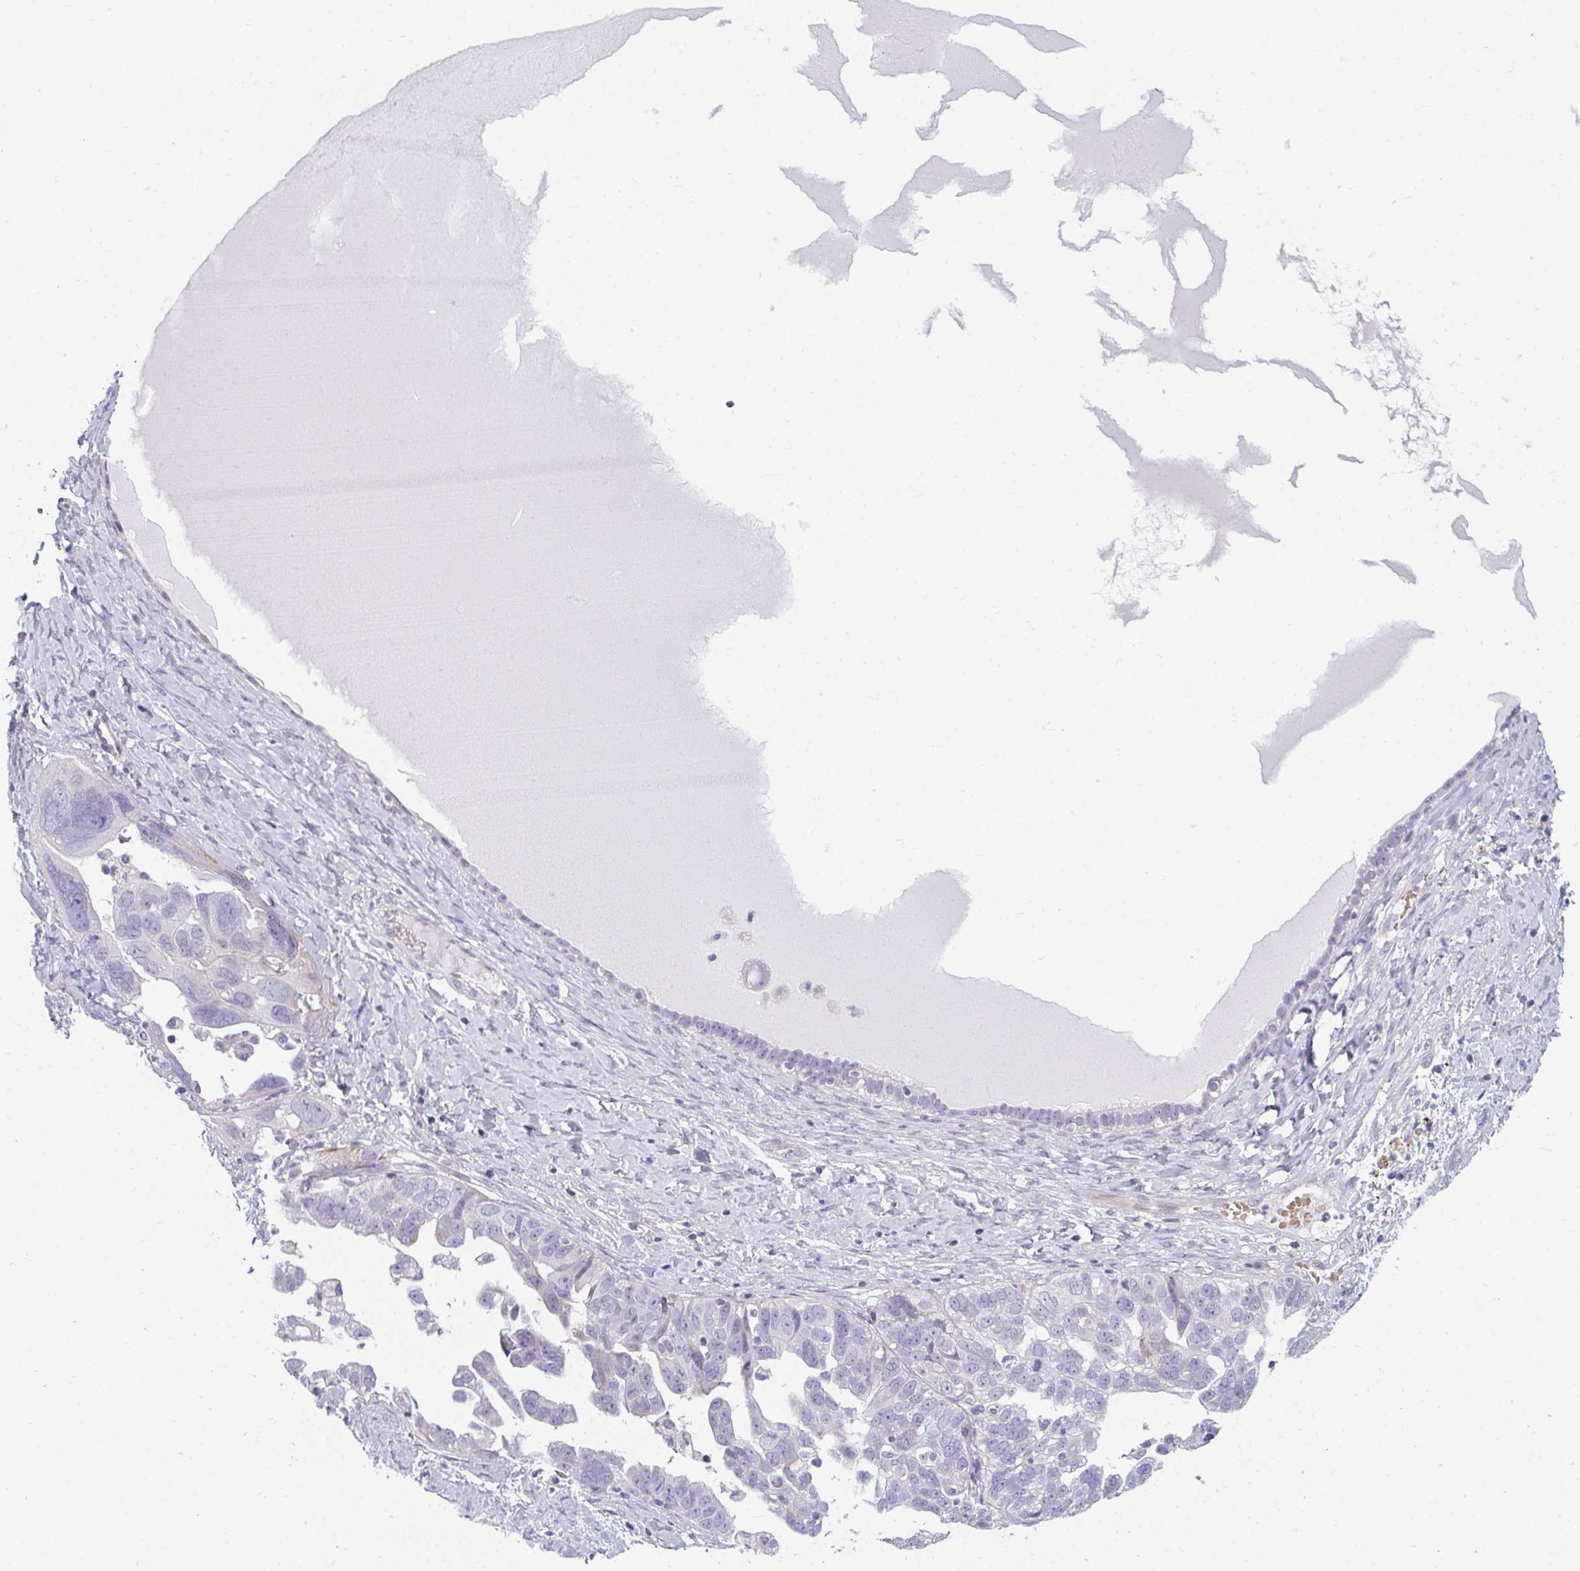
{"staining": {"intensity": "negative", "quantity": "none", "location": "none"}, "tissue": "ovarian cancer", "cell_type": "Tumor cells", "image_type": "cancer", "snomed": [{"axis": "morphology", "description": "Cystadenocarcinoma, serous, NOS"}, {"axis": "topography", "description": "Ovary"}], "caption": "A high-resolution image shows IHC staining of serous cystadenocarcinoma (ovarian), which exhibits no significant positivity in tumor cells.", "gene": "EIF1AD", "patient": {"sex": "female", "age": 79}}